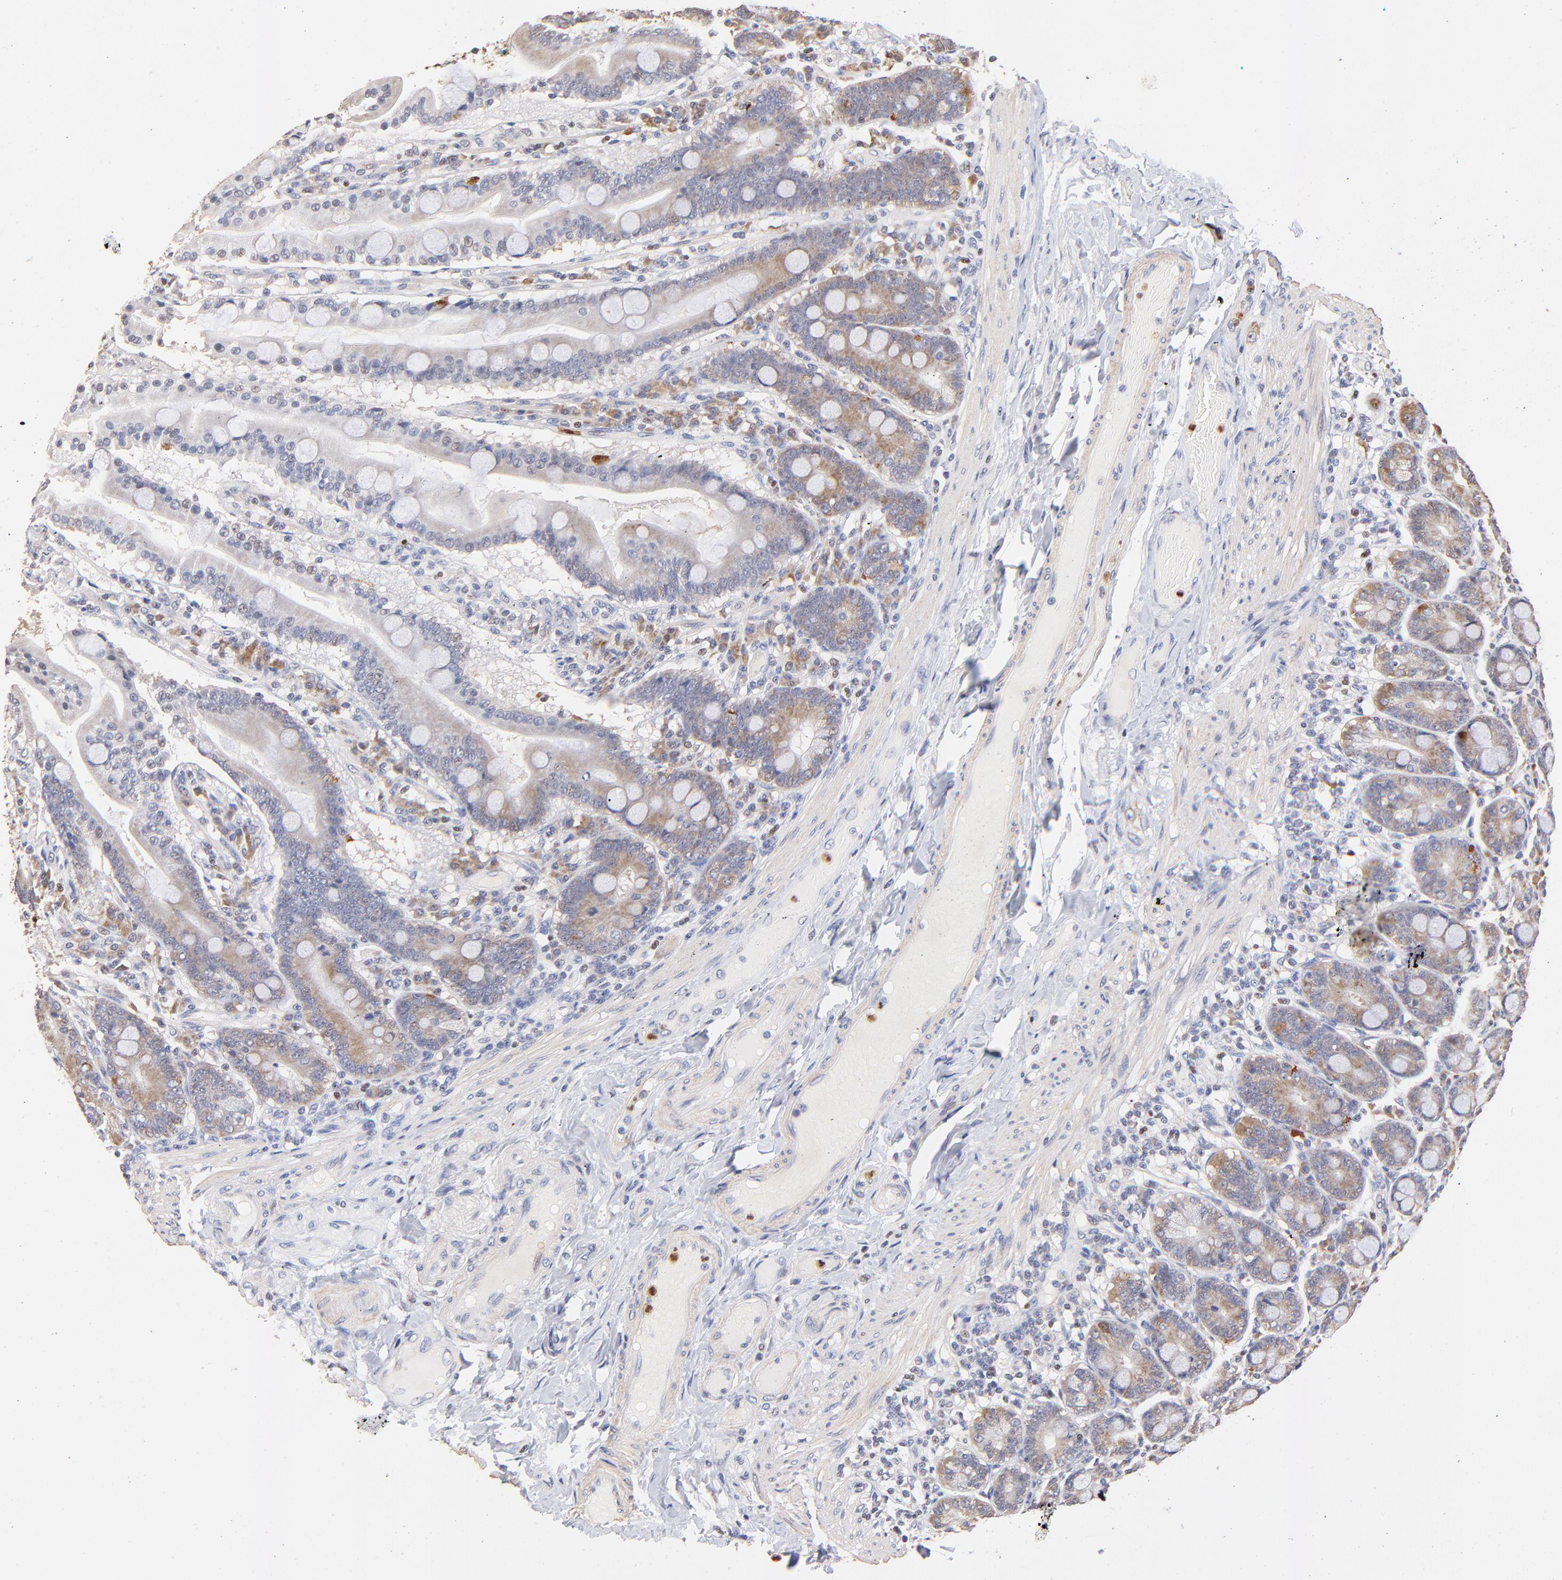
{"staining": {"intensity": "moderate", "quantity": "<25%", "location": "cytoplasmic/membranous"}, "tissue": "duodenum", "cell_type": "Glandular cells", "image_type": "normal", "snomed": [{"axis": "morphology", "description": "Normal tissue, NOS"}, {"axis": "topography", "description": "Duodenum"}], "caption": "About <25% of glandular cells in normal human duodenum demonstrate moderate cytoplasmic/membranous protein expression as visualized by brown immunohistochemical staining.", "gene": "BBOF1", "patient": {"sex": "female", "age": 64}}